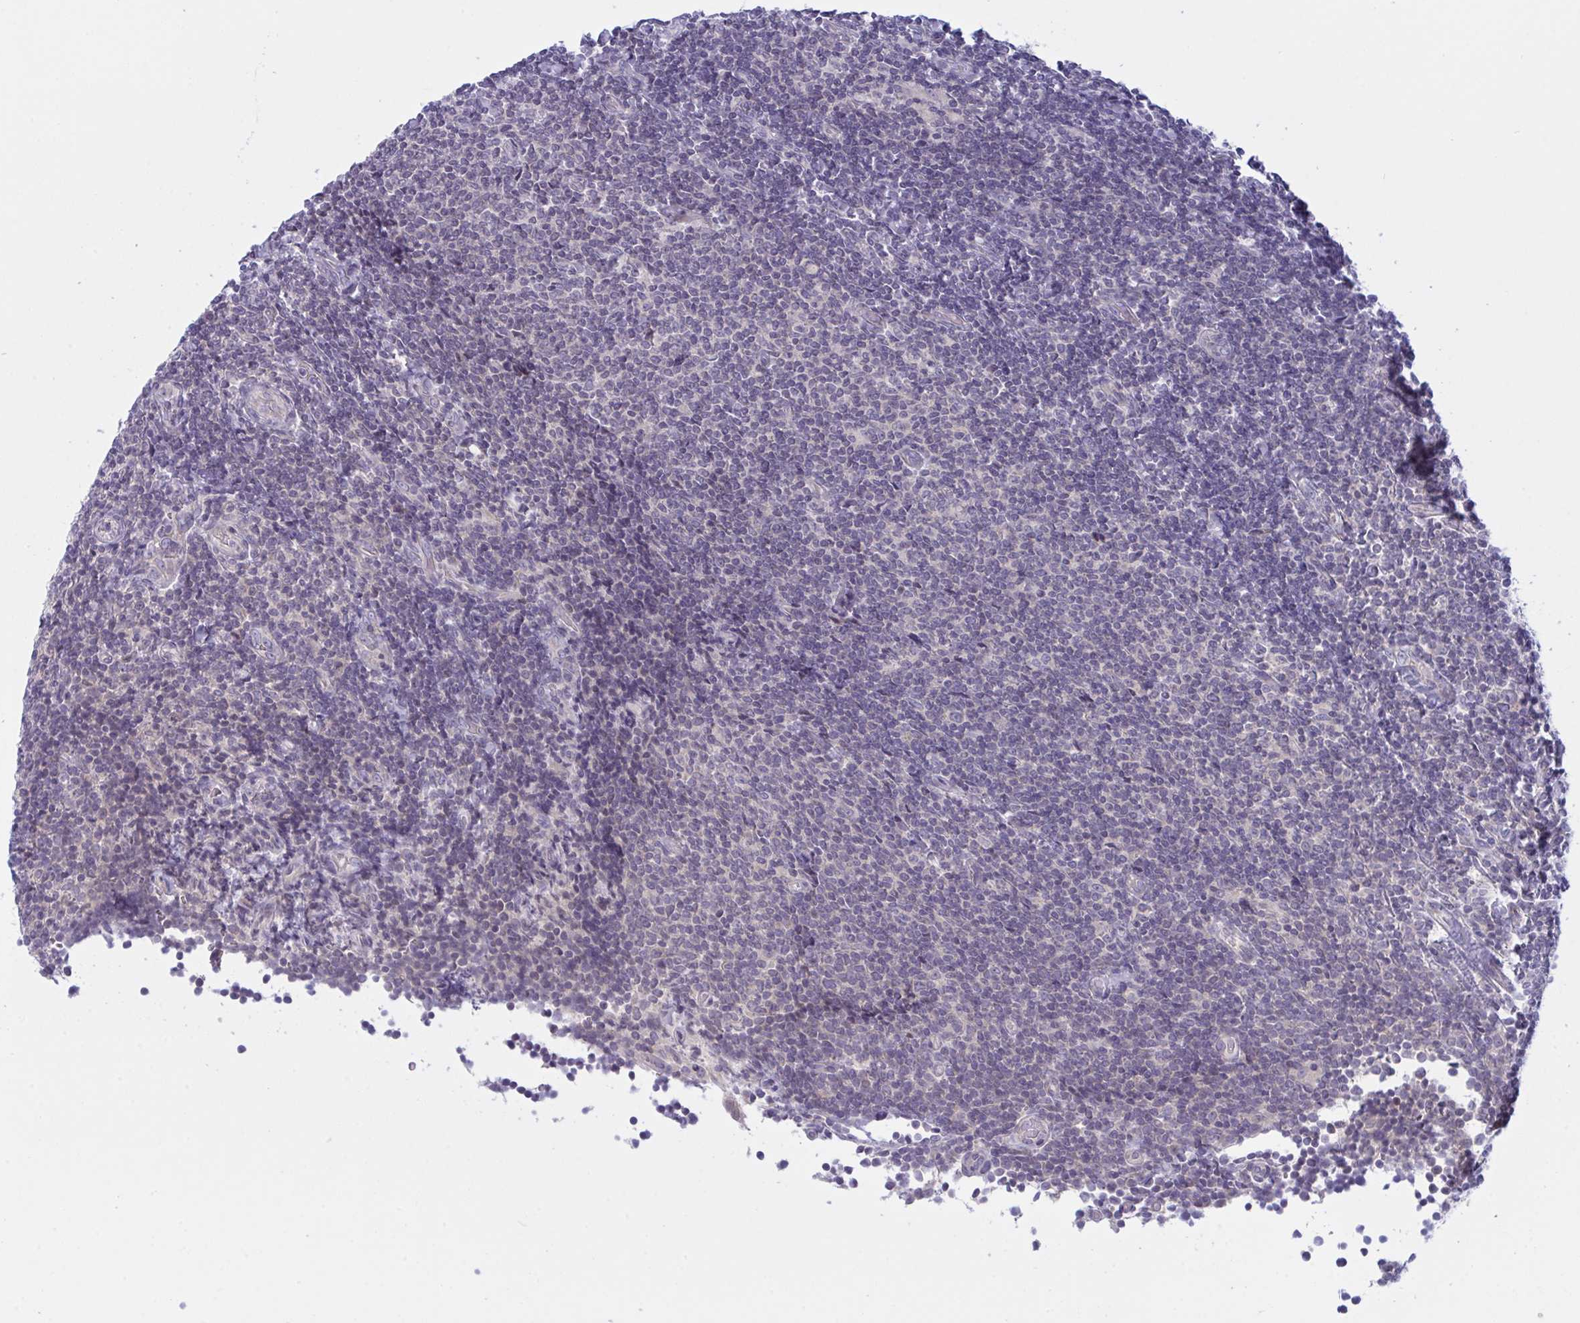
{"staining": {"intensity": "negative", "quantity": "none", "location": "none"}, "tissue": "lymphoma", "cell_type": "Tumor cells", "image_type": "cancer", "snomed": [{"axis": "morphology", "description": "Malignant lymphoma, non-Hodgkin's type, Low grade"}, {"axis": "topography", "description": "Lymph node"}], "caption": "Photomicrograph shows no significant protein expression in tumor cells of lymphoma. Nuclei are stained in blue.", "gene": "NAA30", "patient": {"sex": "male", "age": 52}}